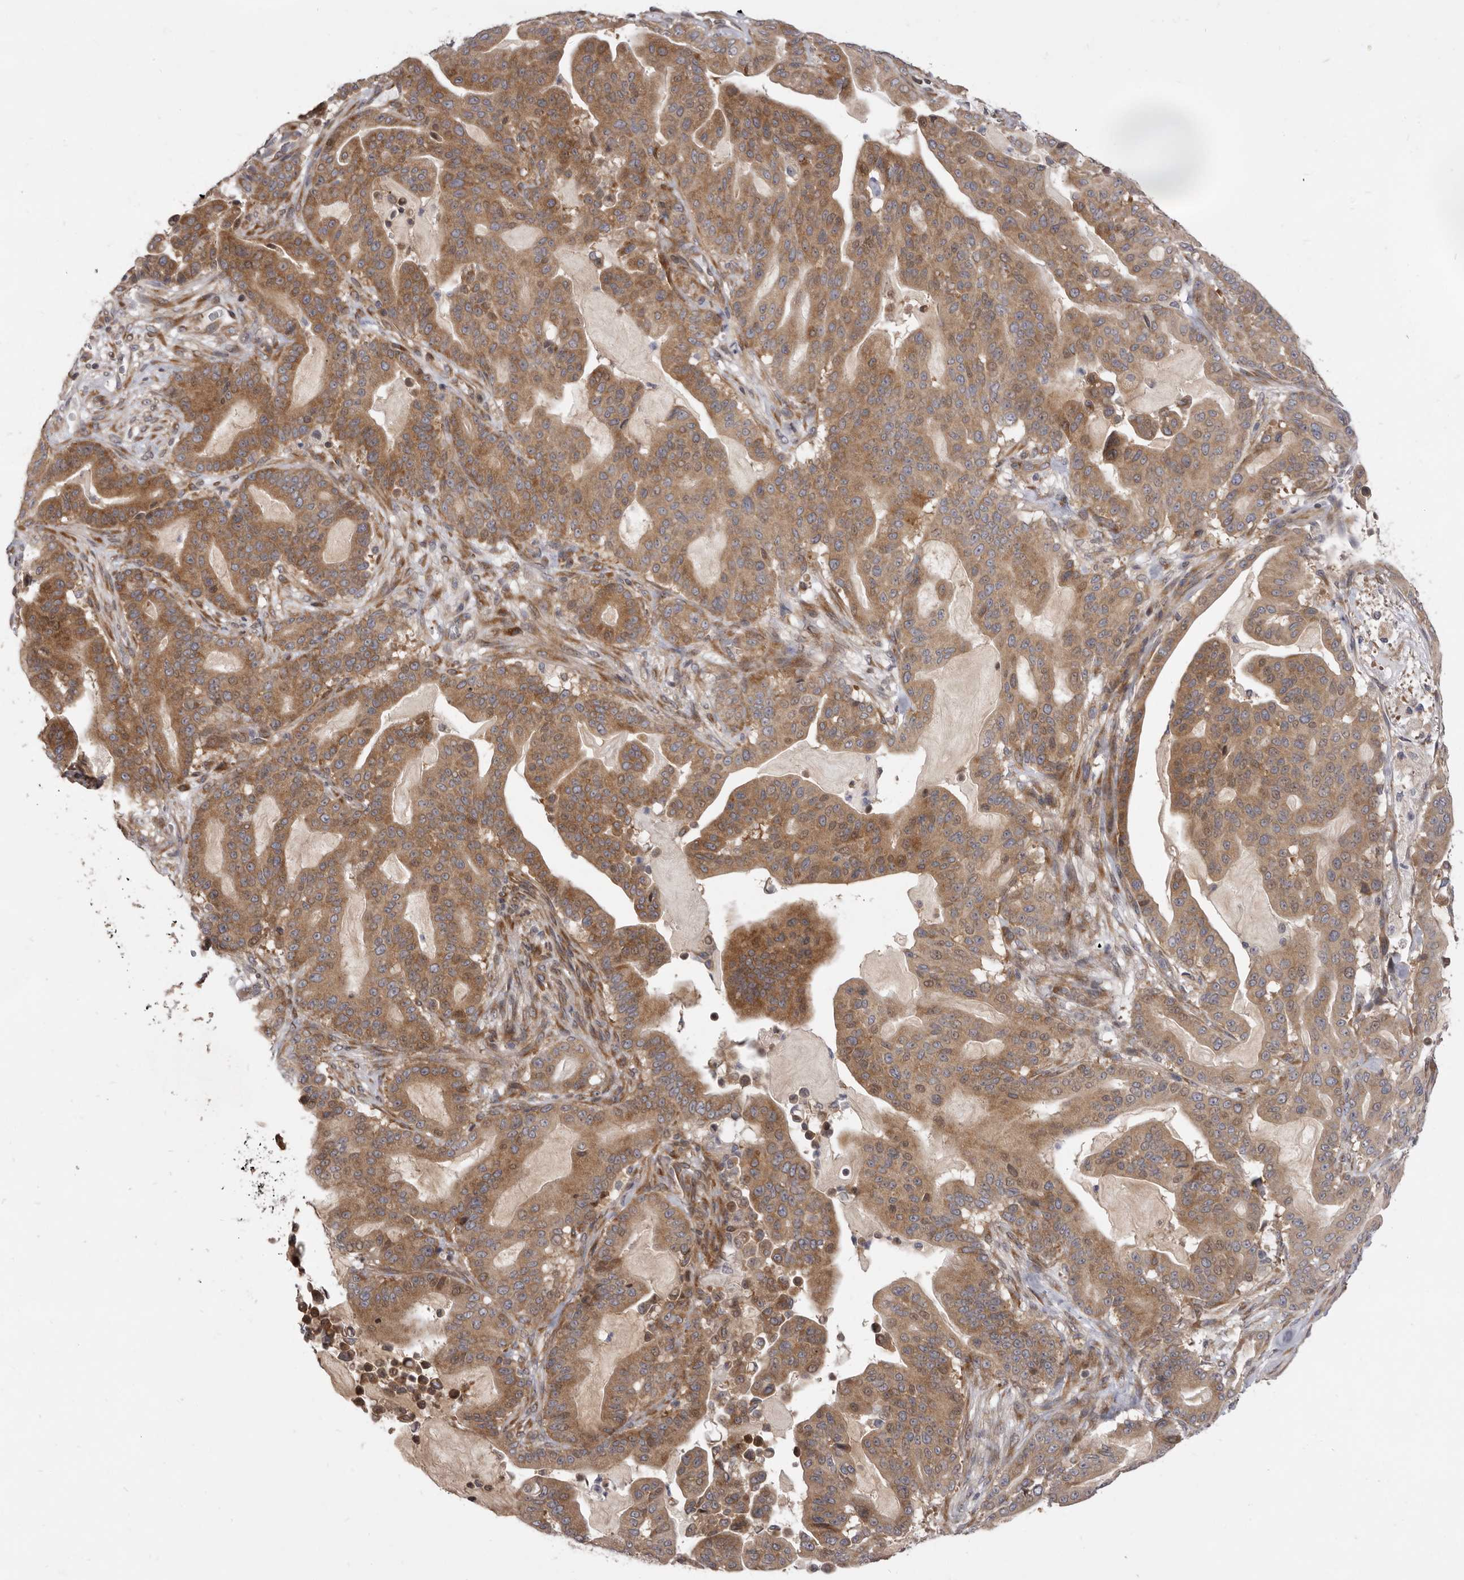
{"staining": {"intensity": "moderate", "quantity": ">75%", "location": "cytoplasmic/membranous"}, "tissue": "pancreatic cancer", "cell_type": "Tumor cells", "image_type": "cancer", "snomed": [{"axis": "morphology", "description": "Adenocarcinoma, NOS"}, {"axis": "topography", "description": "Pancreas"}], "caption": "A medium amount of moderate cytoplasmic/membranous expression is identified in about >75% of tumor cells in pancreatic cancer tissue.", "gene": "TBC1D8B", "patient": {"sex": "male", "age": 63}}